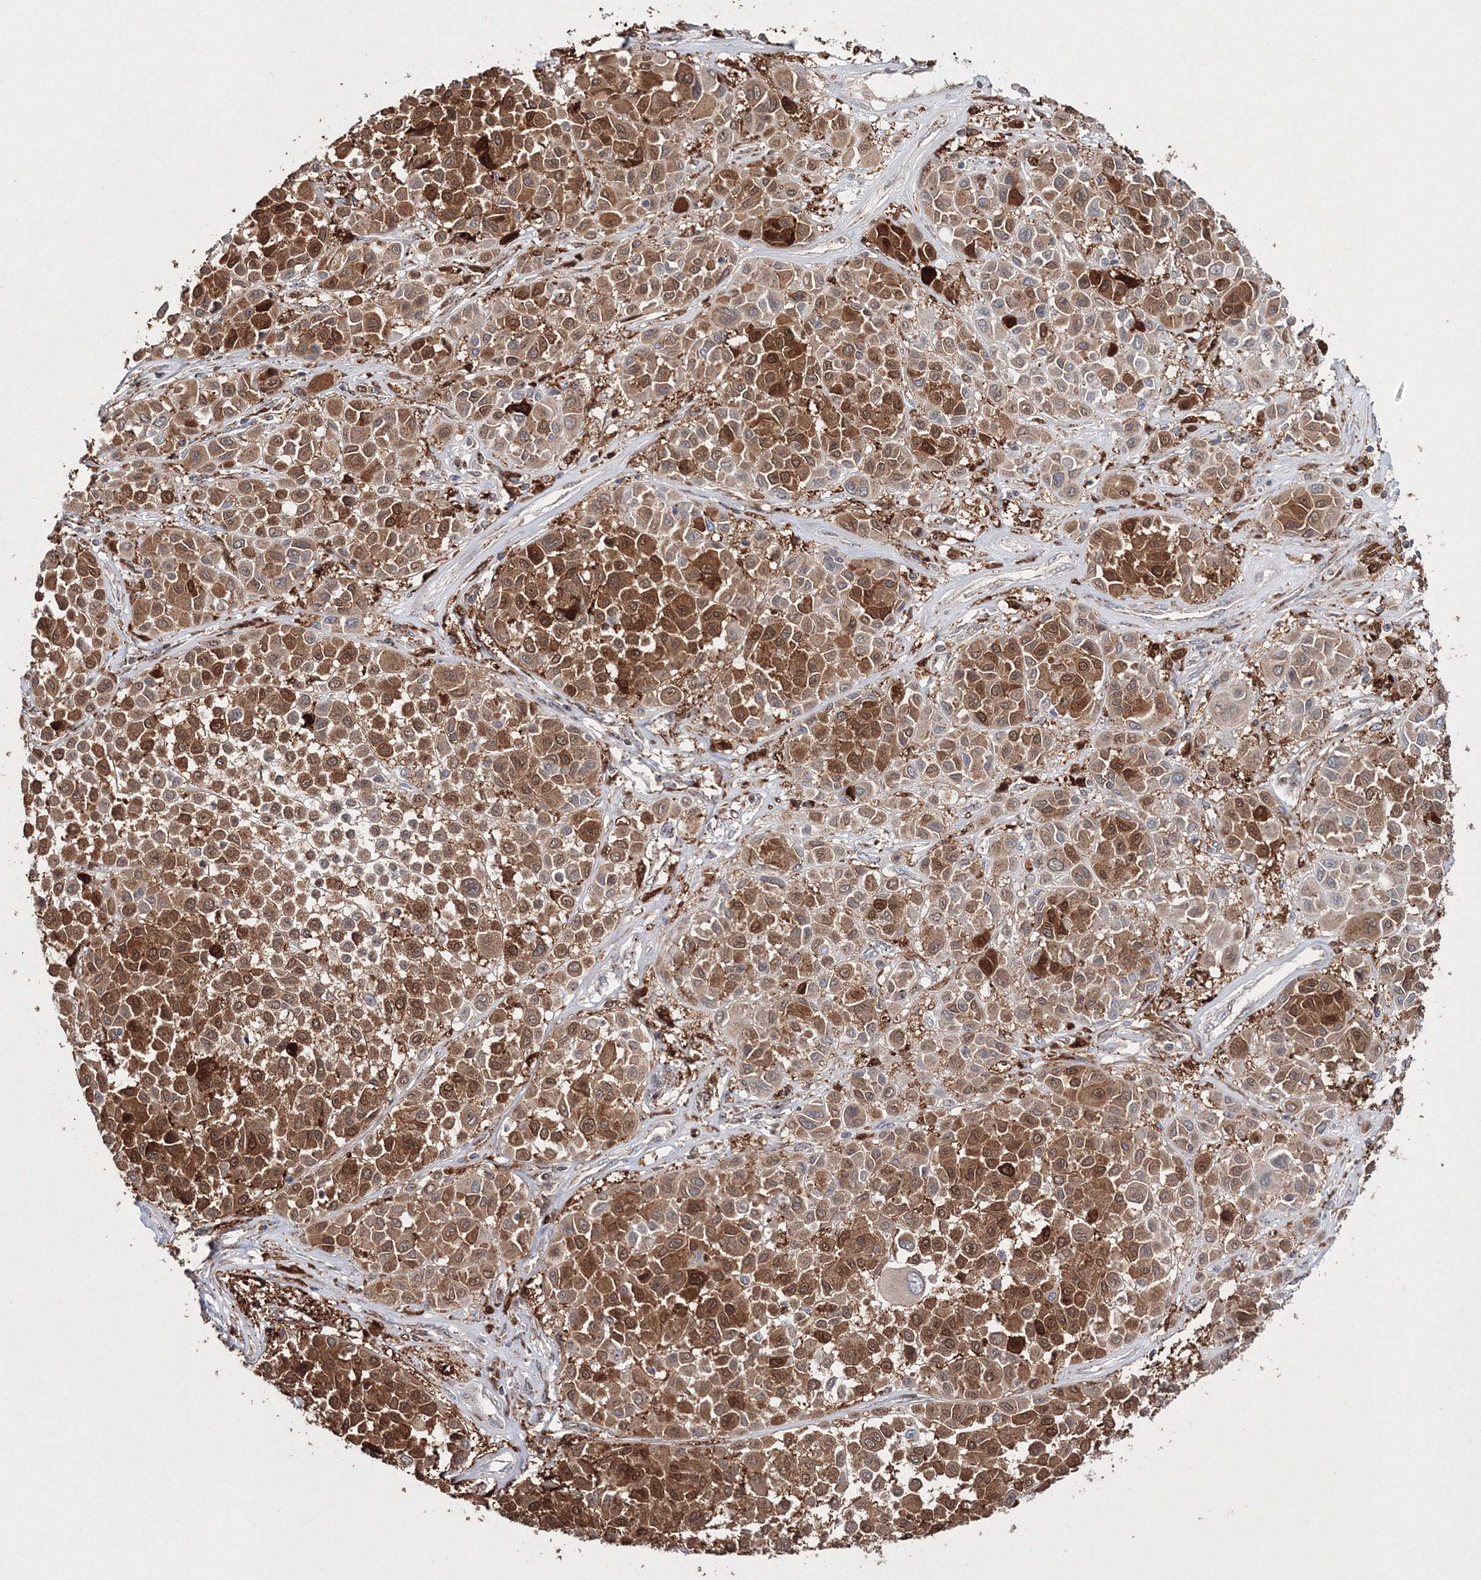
{"staining": {"intensity": "moderate", "quantity": ">75%", "location": "cytoplasmic/membranous"}, "tissue": "melanoma", "cell_type": "Tumor cells", "image_type": "cancer", "snomed": [{"axis": "morphology", "description": "Malignant melanoma, Metastatic site"}, {"axis": "topography", "description": "Soft tissue"}], "caption": "A histopathology image of malignant melanoma (metastatic site) stained for a protein exhibits moderate cytoplasmic/membranous brown staining in tumor cells.", "gene": "ARCN1", "patient": {"sex": "male", "age": 41}}